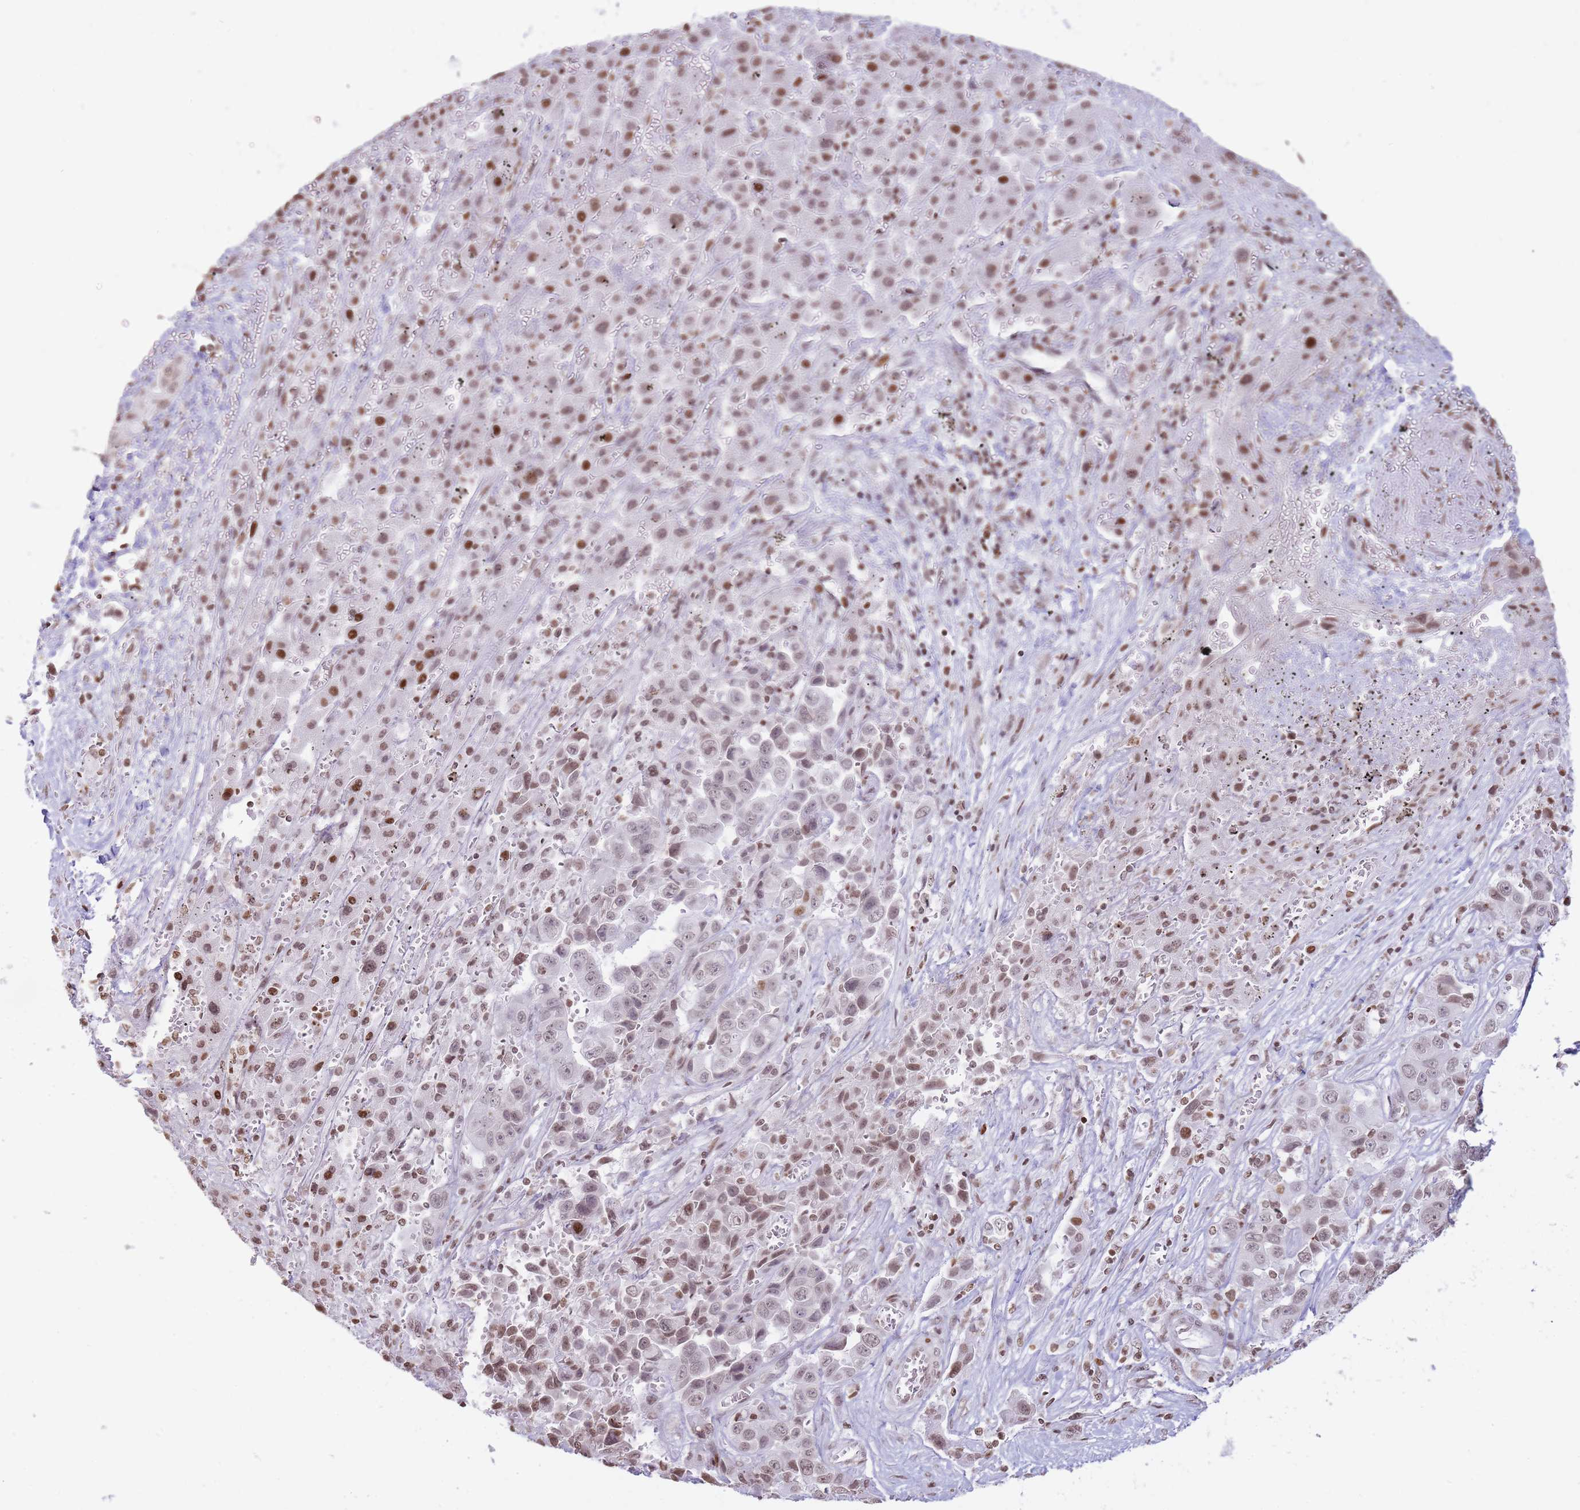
{"staining": {"intensity": "moderate", "quantity": ">75%", "location": "nuclear"}, "tissue": "liver cancer", "cell_type": "Tumor cells", "image_type": "cancer", "snomed": [{"axis": "morphology", "description": "Cholangiocarcinoma"}, {"axis": "topography", "description": "Liver"}], "caption": "Human liver cancer stained with a protein marker displays moderate staining in tumor cells.", "gene": "SHISAL1", "patient": {"sex": "female", "age": 52}}